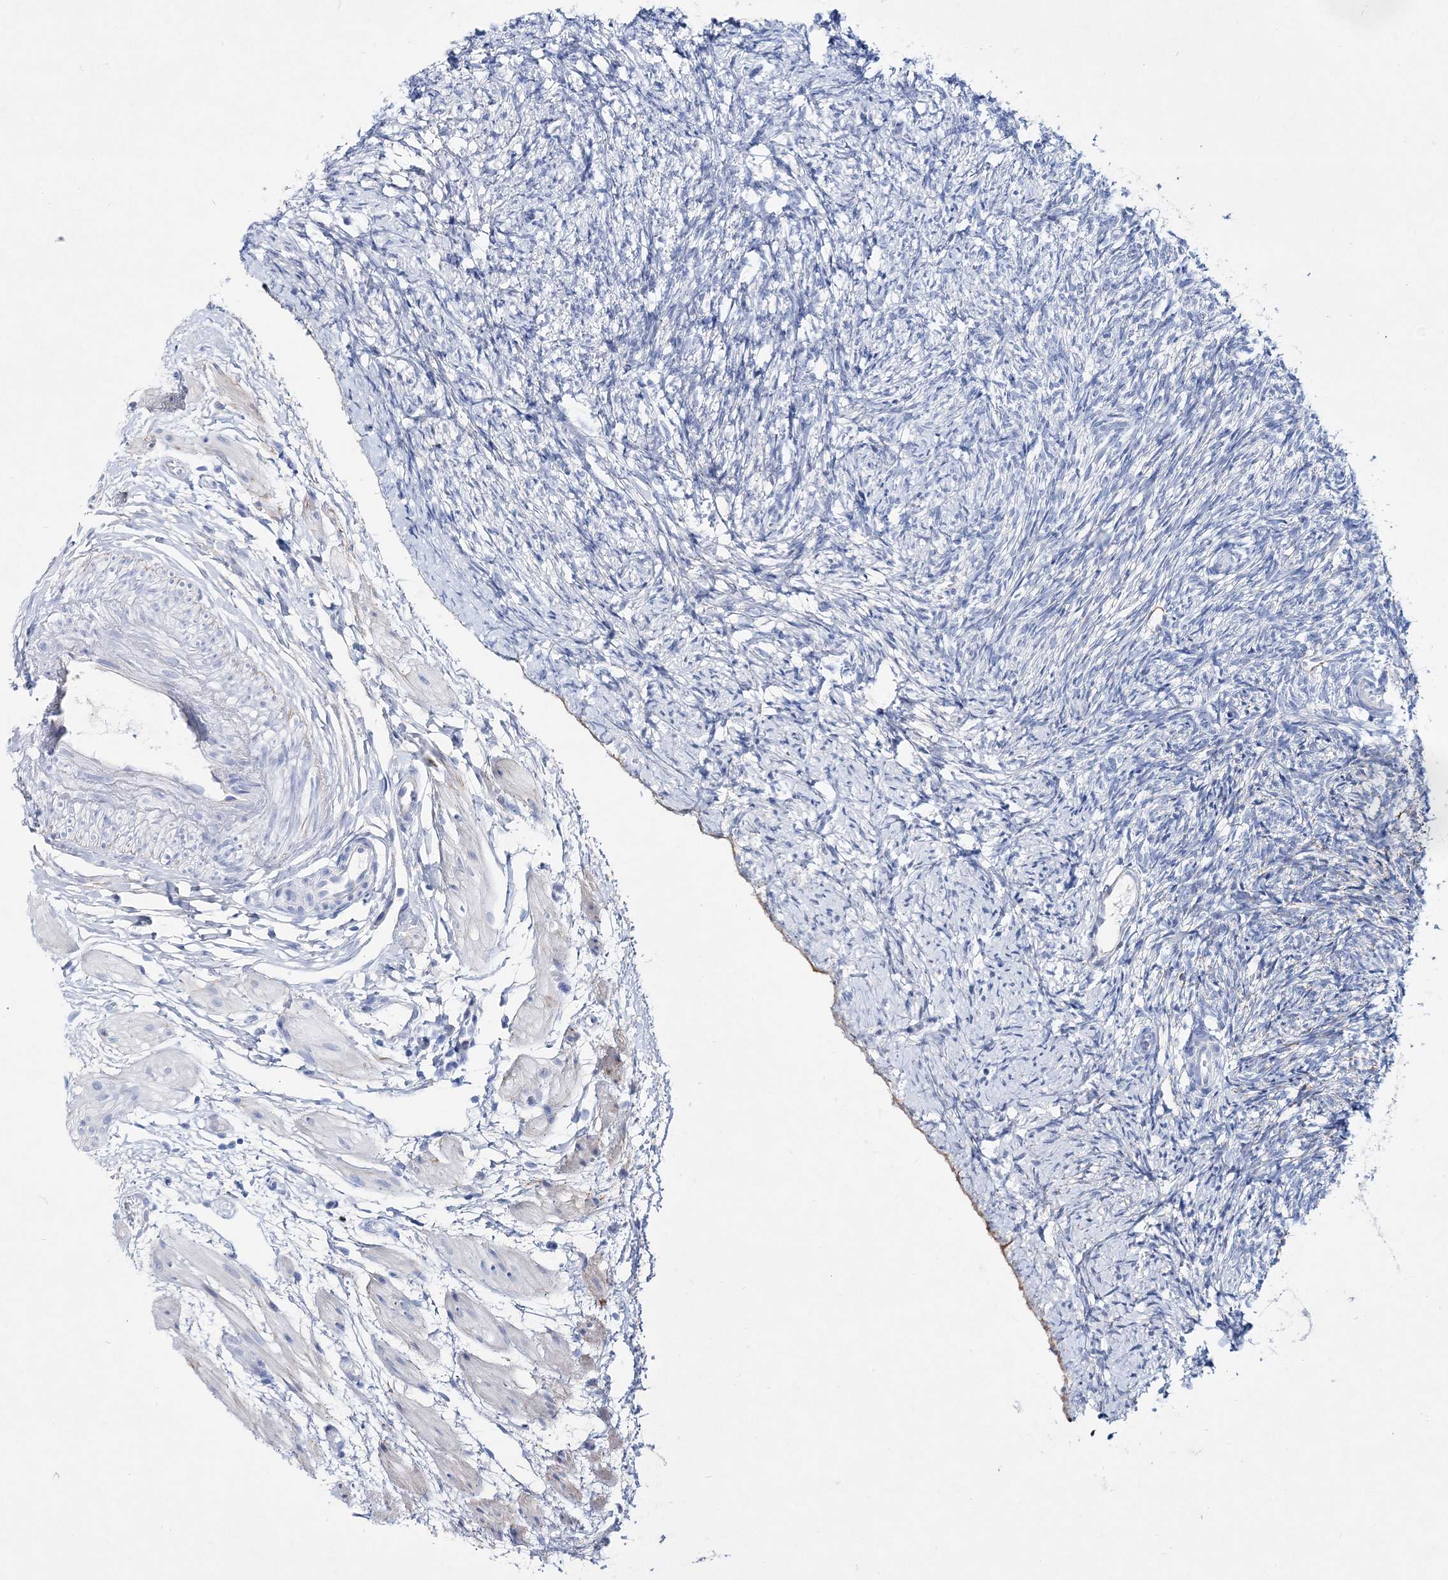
{"staining": {"intensity": "negative", "quantity": "none", "location": "none"}, "tissue": "ovary", "cell_type": "Follicle cells", "image_type": "normal", "snomed": [{"axis": "morphology", "description": "Normal tissue, NOS"}, {"axis": "topography", "description": "Ovary"}], "caption": "DAB (3,3'-diaminobenzidine) immunohistochemical staining of normal human ovary reveals no significant expression in follicle cells.", "gene": "SPINK7", "patient": {"sex": "female", "age": 41}}